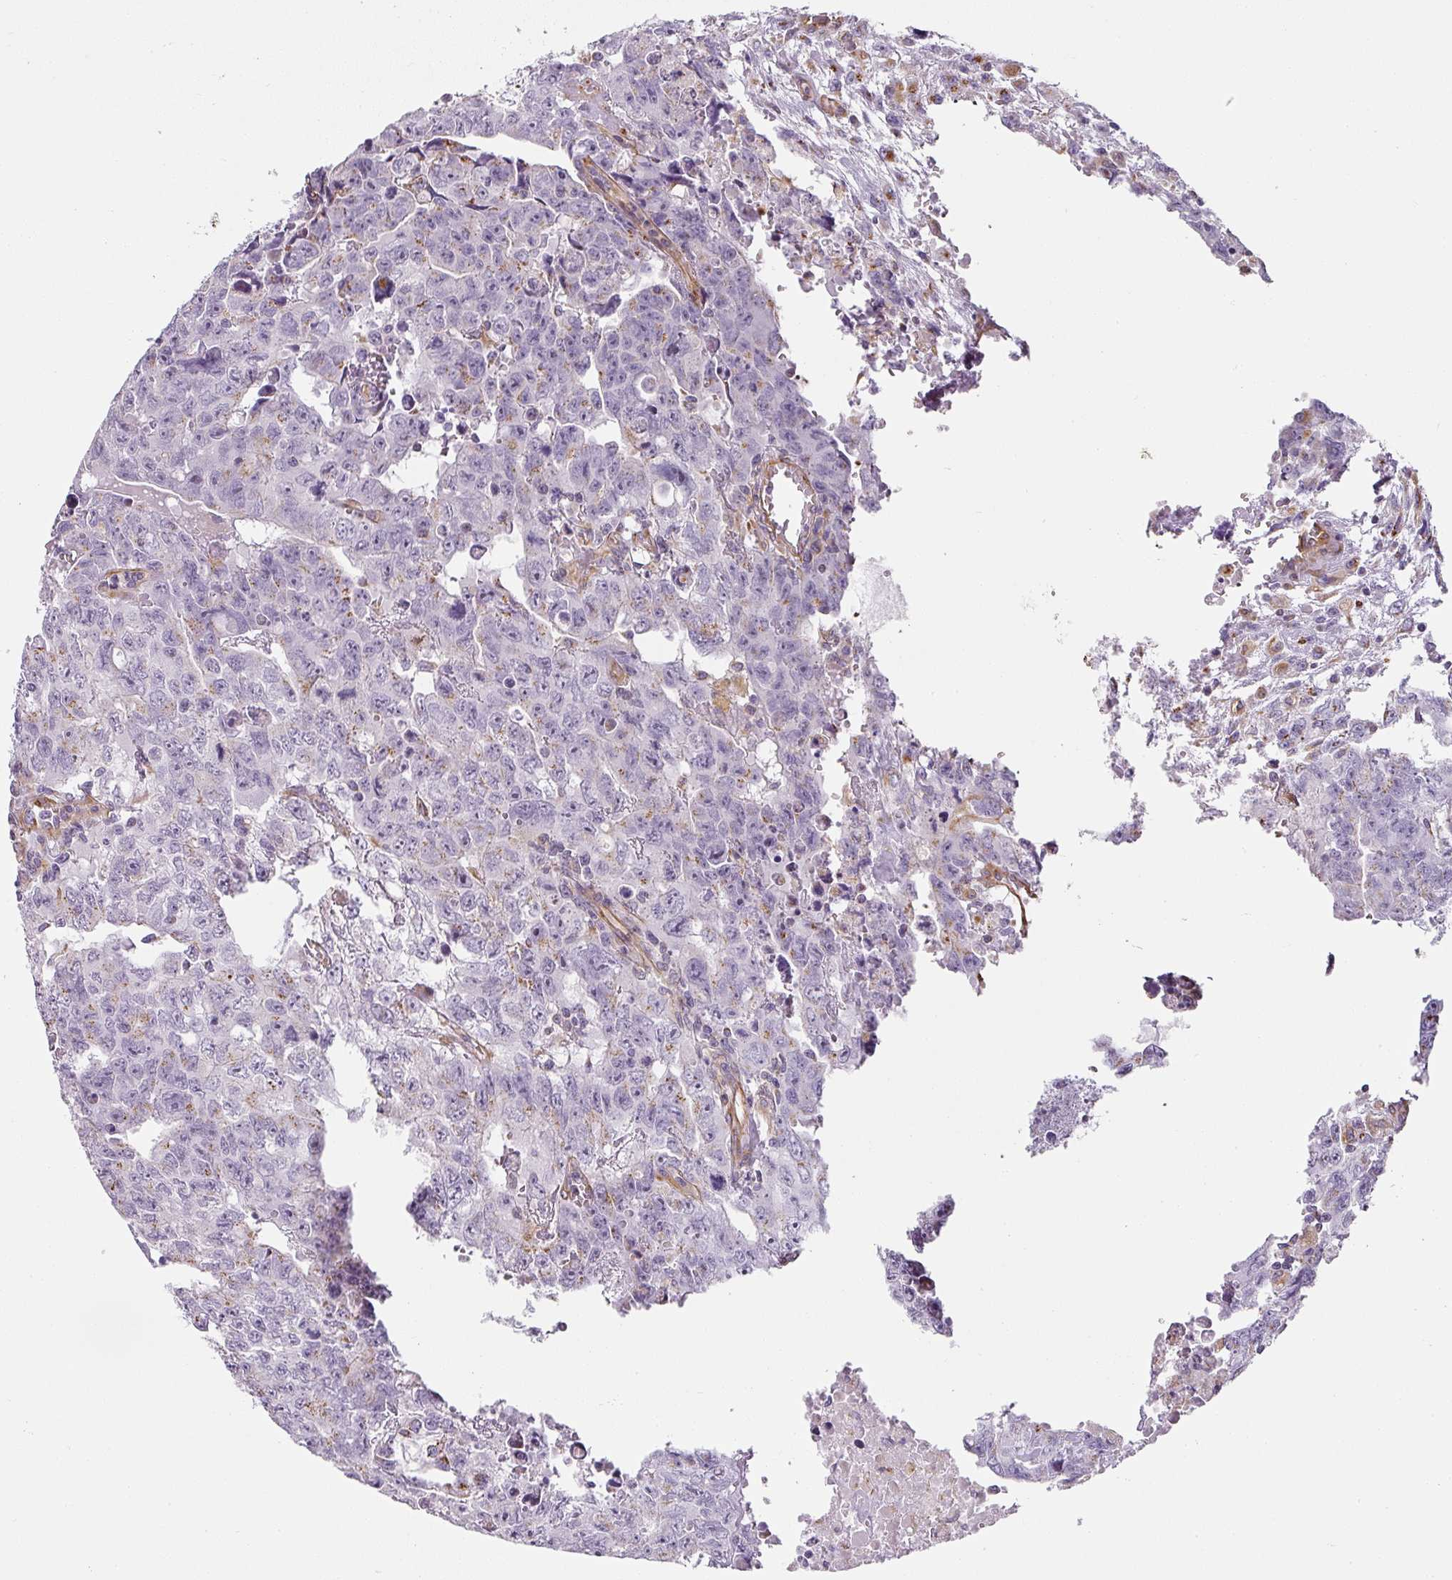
{"staining": {"intensity": "moderate", "quantity": "<25%", "location": "cytoplasmic/membranous"}, "tissue": "testis cancer", "cell_type": "Tumor cells", "image_type": "cancer", "snomed": [{"axis": "morphology", "description": "Carcinoma, Embryonal, NOS"}, {"axis": "topography", "description": "Testis"}], "caption": "Testis embryonal carcinoma stained with a protein marker displays moderate staining in tumor cells.", "gene": "ATP8B2", "patient": {"sex": "male", "age": 24}}